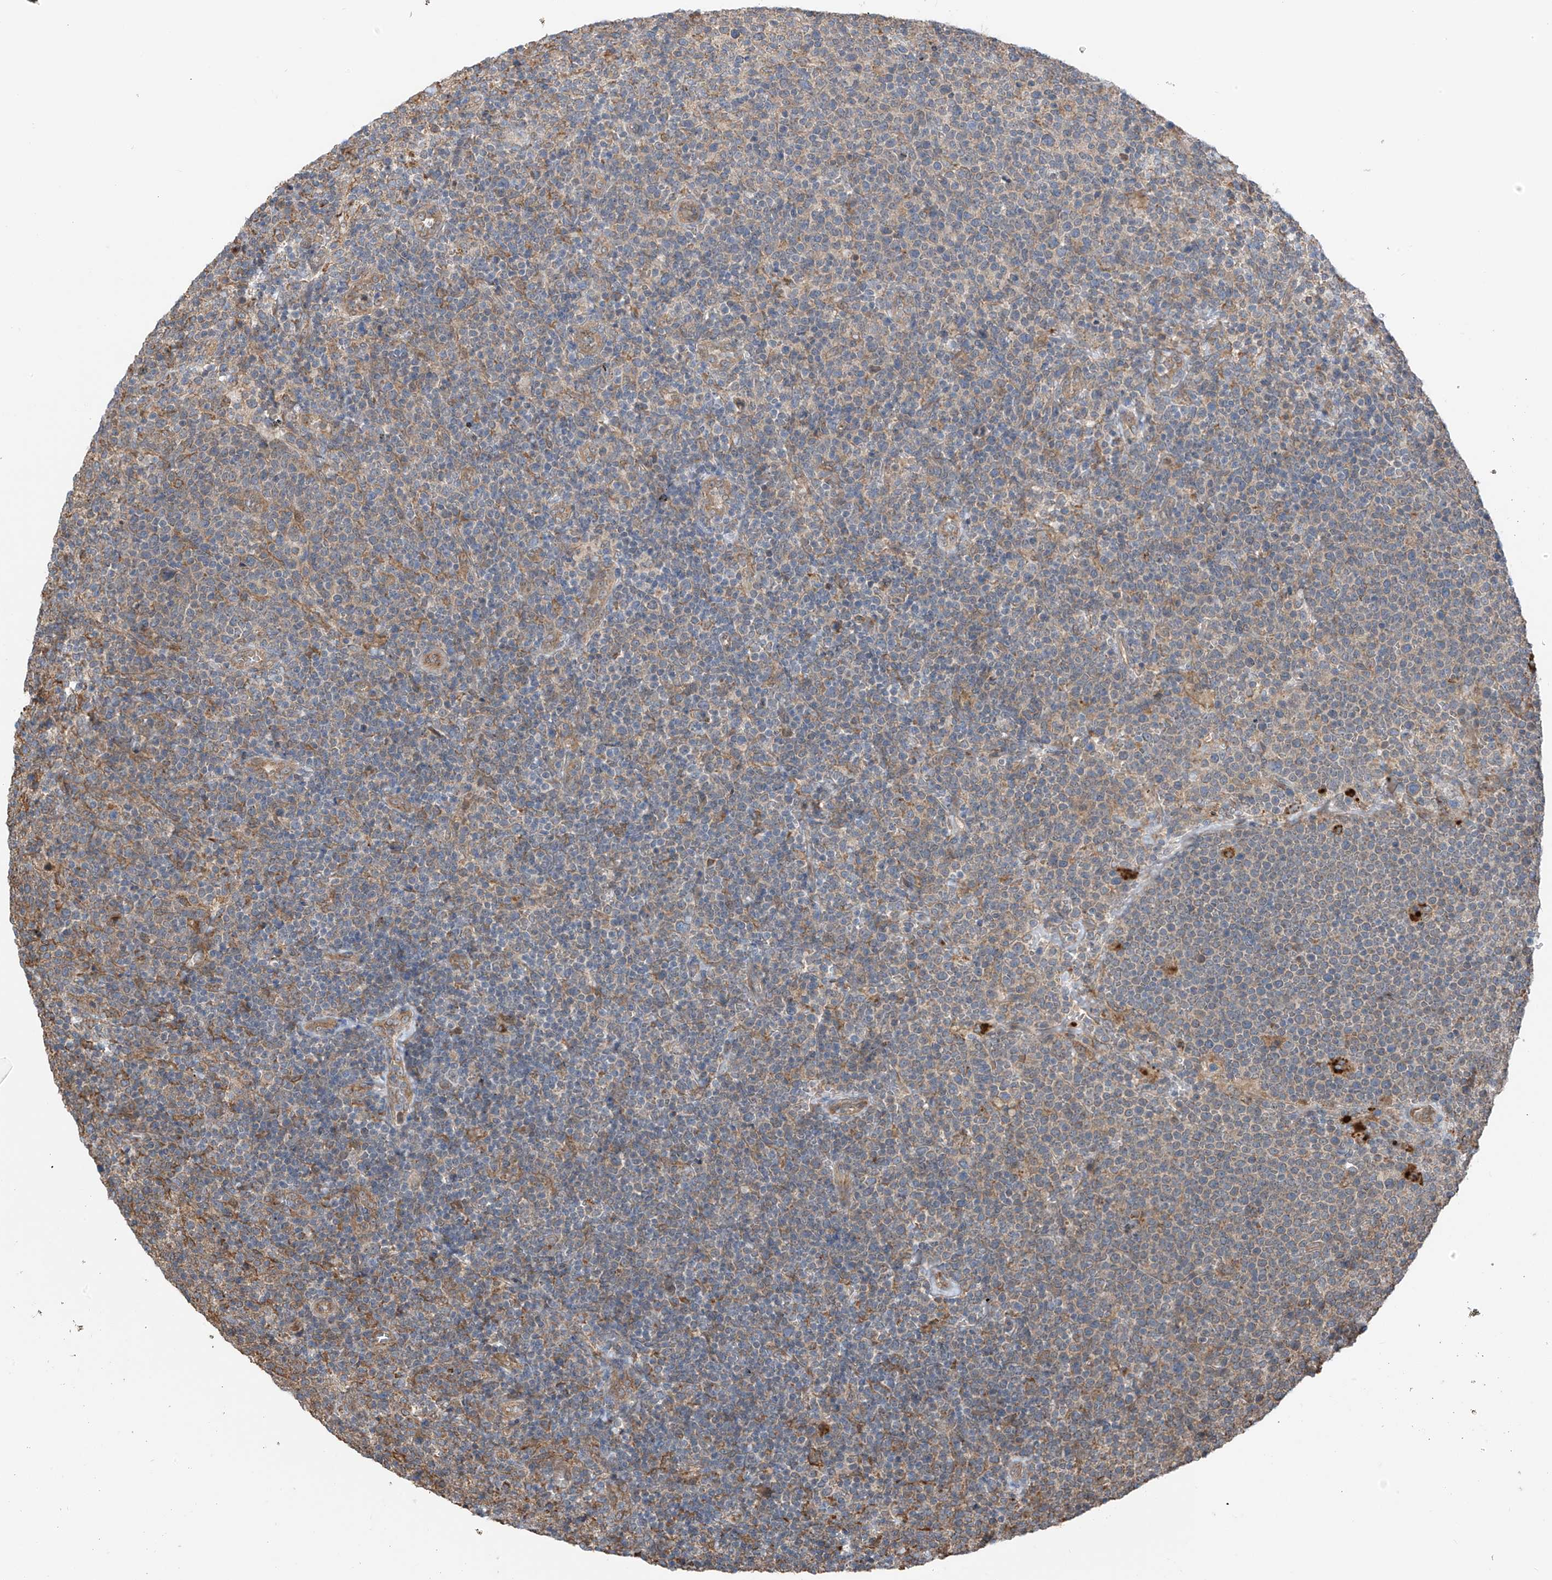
{"staining": {"intensity": "weak", "quantity": "<25%", "location": "cytoplasmic/membranous"}, "tissue": "lymphoma", "cell_type": "Tumor cells", "image_type": "cancer", "snomed": [{"axis": "morphology", "description": "Malignant lymphoma, non-Hodgkin's type, High grade"}, {"axis": "topography", "description": "Lymph node"}], "caption": "Immunohistochemistry (IHC) of human lymphoma exhibits no expression in tumor cells. (DAB (3,3'-diaminobenzidine) immunohistochemistry visualized using brightfield microscopy, high magnification).", "gene": "ZNF189", "patient": {"sex": "male", "age": 61}}